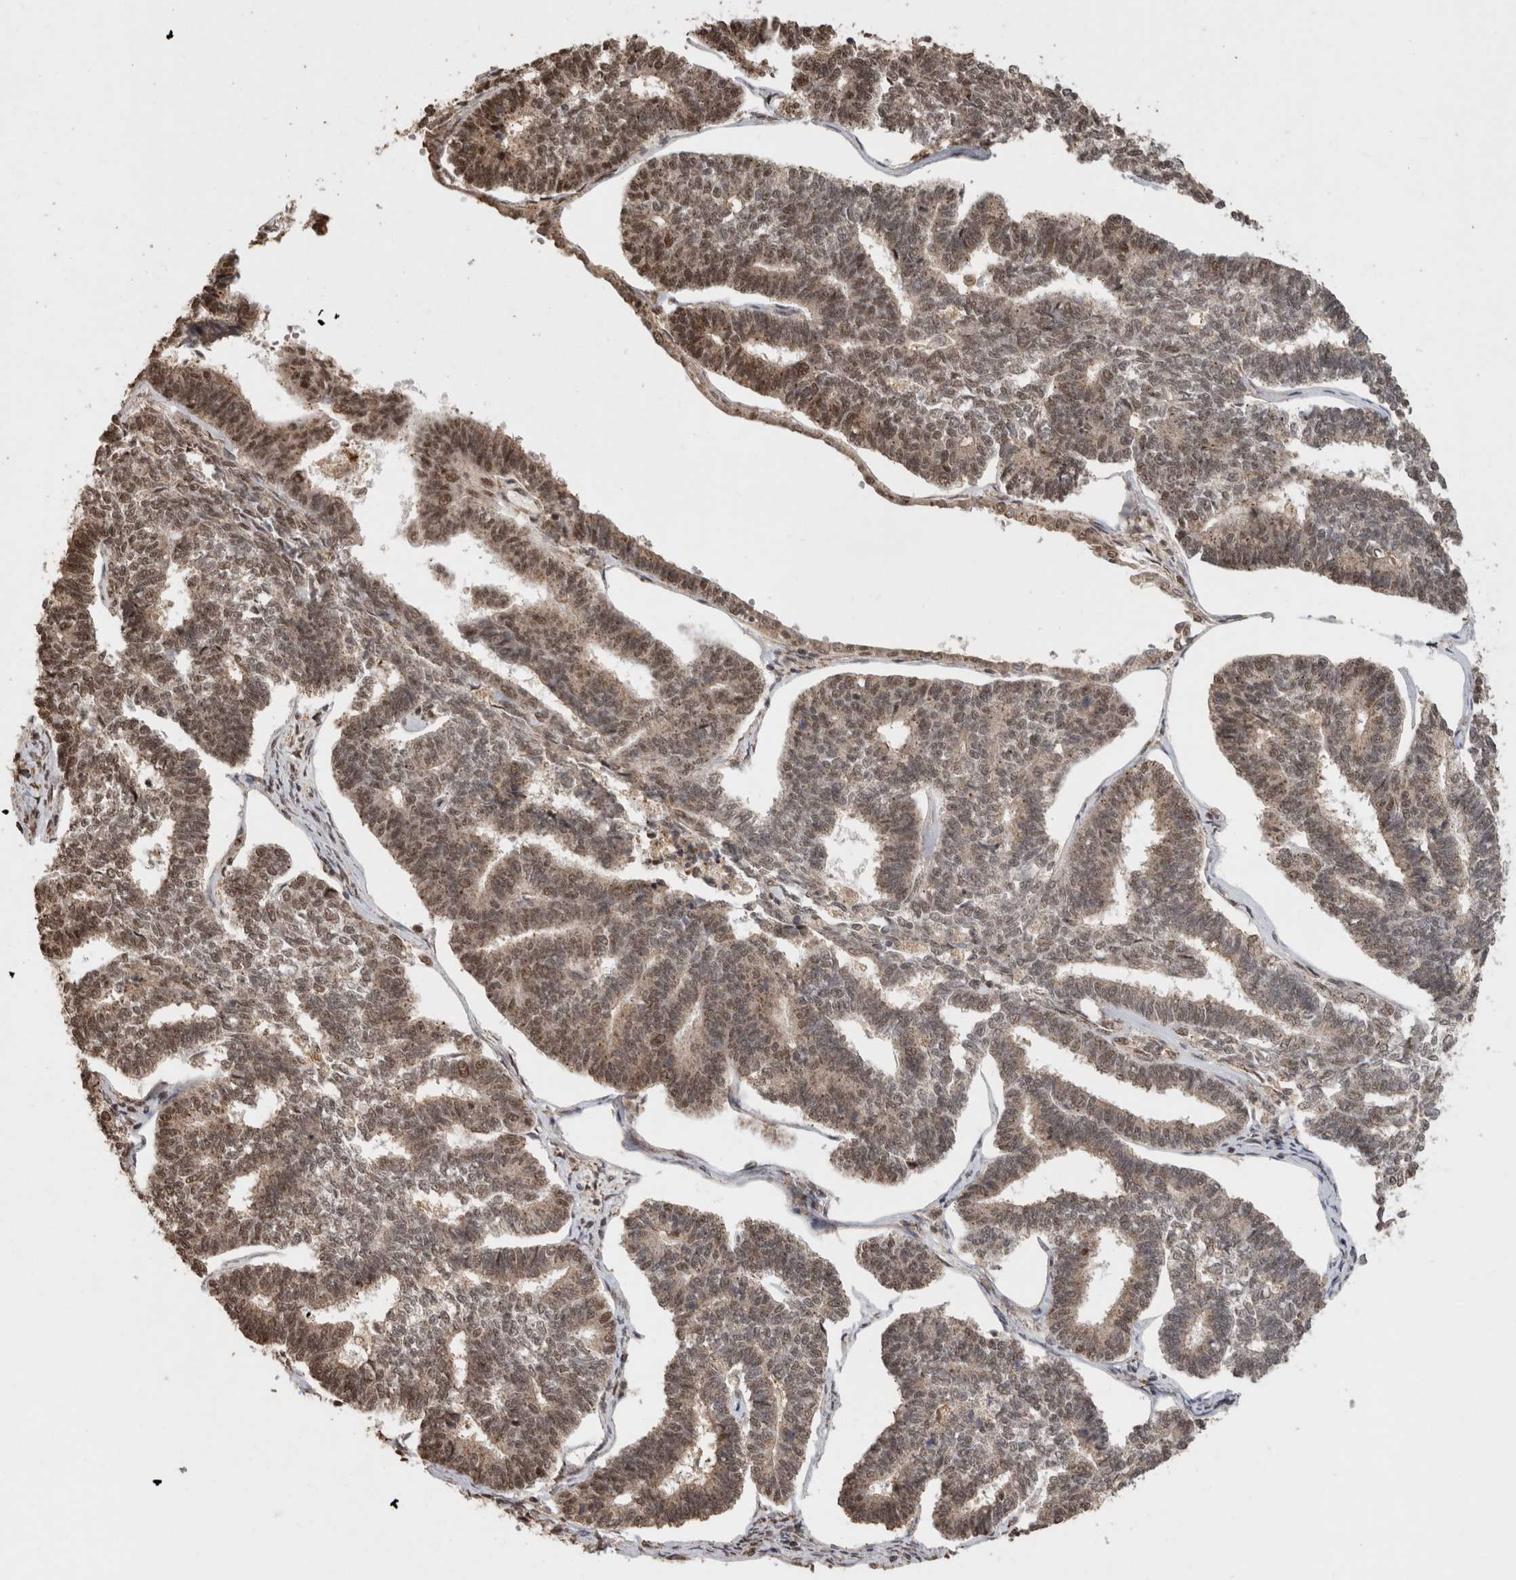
{"staining": {"intensity": "moderate", "quantity": "25%-75%", "location": "nuclear"}, "tissue": "endometrial cancer", "cell_type": "Tumor cells", "image_type": "cancer", "snomed": [{"axis": "morphology", "description": "Adenocarcinoma, NOS"}, {"axis": "topography", "description": "Endometrium"}], "caption": "Immunohistochemical staining of human adenocarcinoma (endometrial) displays moderate nuclear protein positivity in about 25%-75% of tumor cells. The protein of interest is shown in brown color, while the nuclei are stained blue.", "gene": "KEAP1", "patient": {"sex": "female", "age": 70}}